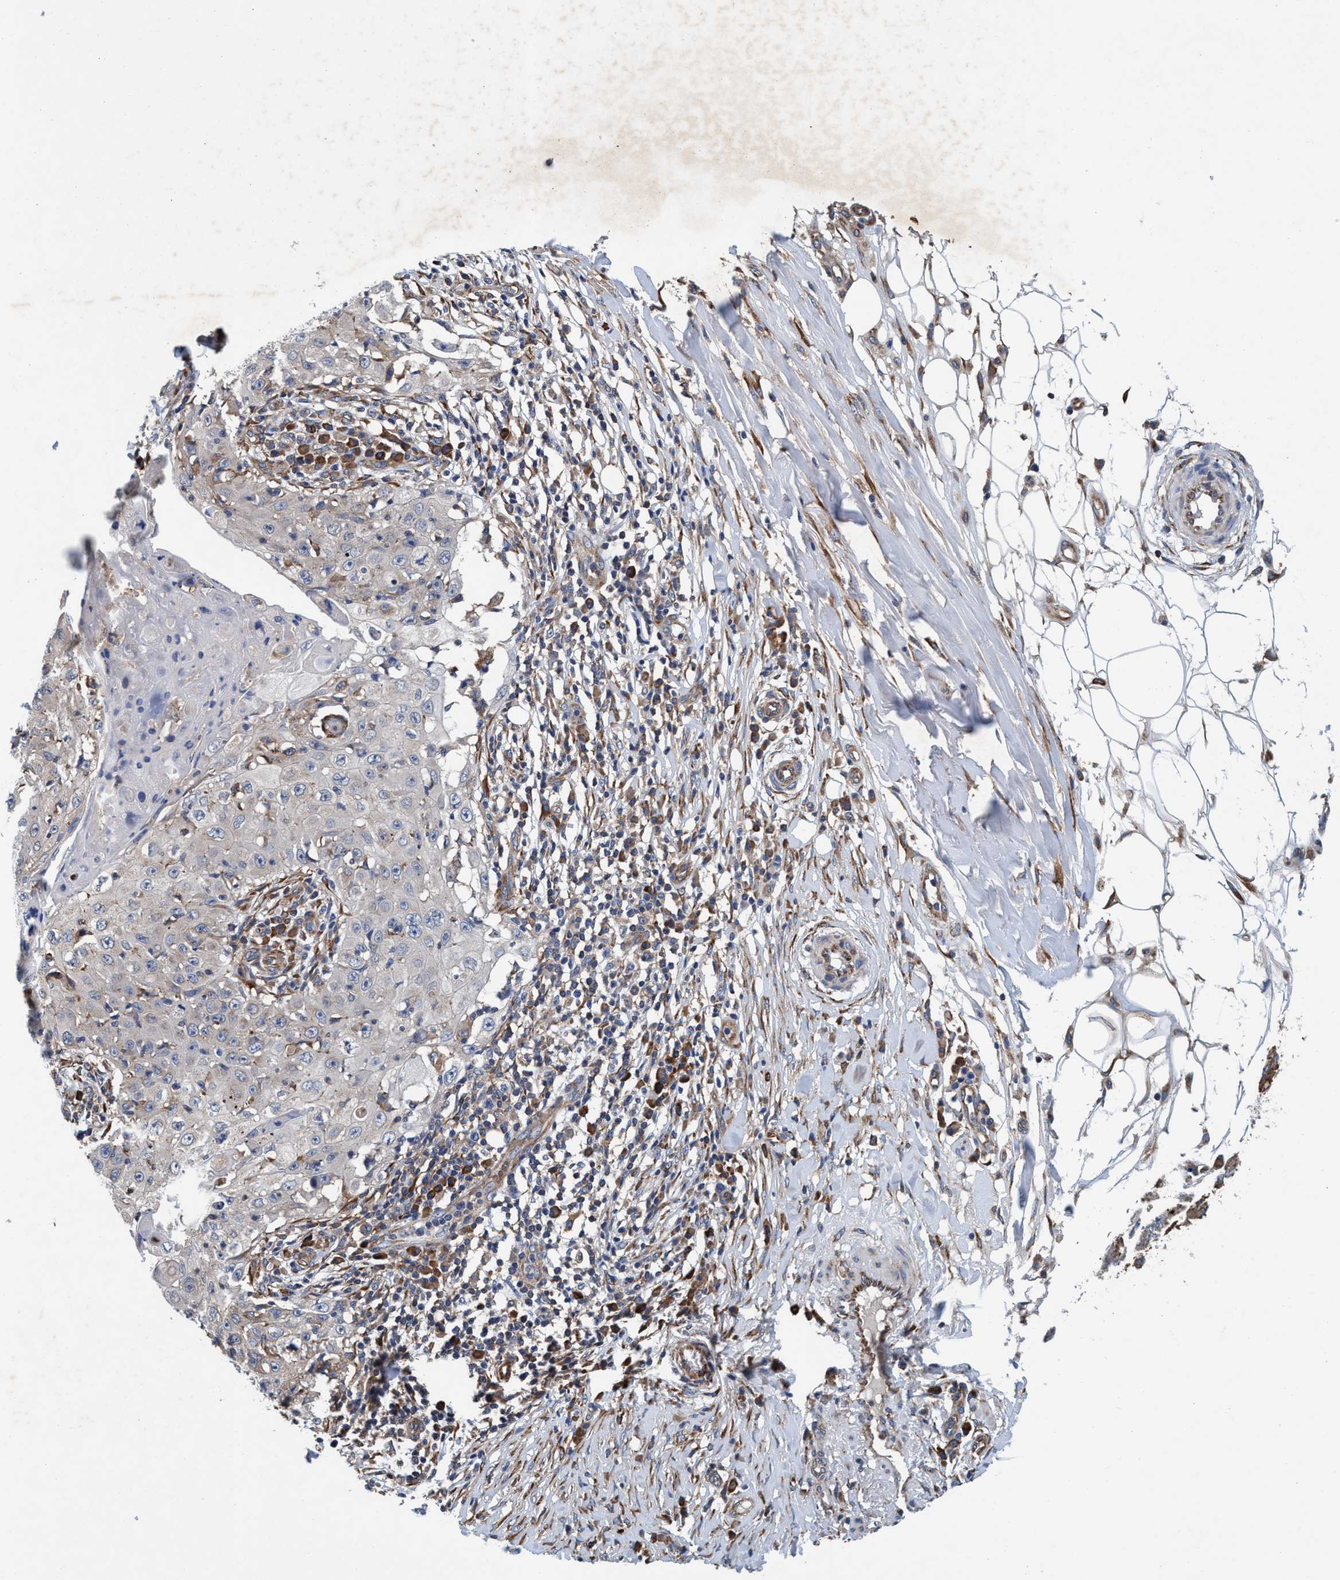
{"staining": {"intensity": "negative", "quantity": "none", "location": "none"}, "tissue": "skin cancer", "cell_type": "Tumor cells", "image_type": "cancer", "snomed": [{"axis": "morphology", "description": "Squamous cell carcinoma, NOS"}, {"axis": "topography", "description": "Skin"}], "caption": "Tumor cells show no significant staining in skin squamous cell carcinoma. (DAB immunohistochemistry visualized using brightfield microscopy, high magnification).", "gene": "ENDOG", "patient": {"sex": "male", "age": 86}}